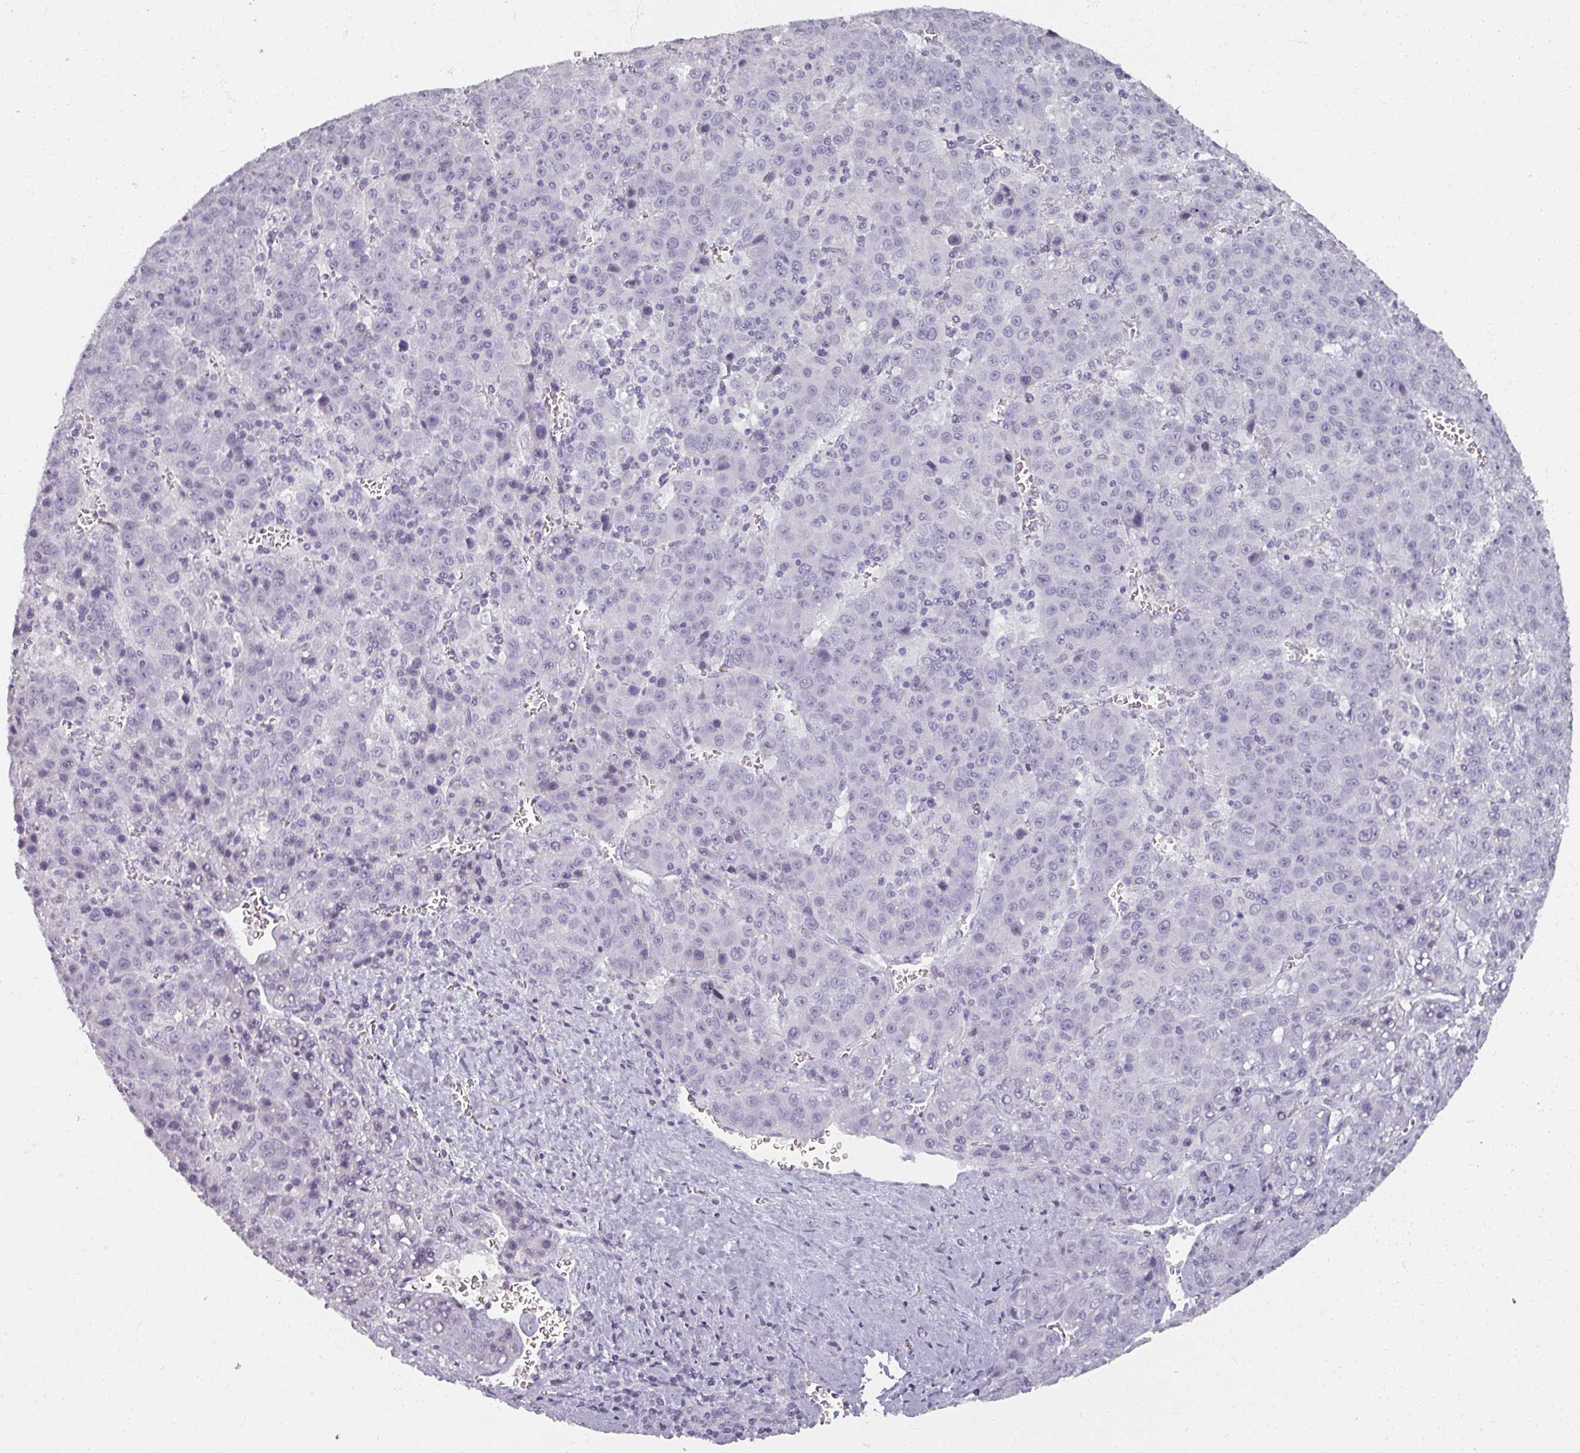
{"staining": {"intensity": "negative", "quantity": "none", "location": "none"}, "tissue": "liver cancer", "cell_type": "Tumor cells", "image_type": "cancer", "snomed": [{"axis": "morphology", "description": "Carcinoma, Hepatocellular, NOS"}, {"axis": "topography", "description": "Liver"}], "caption": "This micrograph is of liver cancer (hepatocellular carcinoma) stained with immunohistochemistry to label a protein in brown with the nuclei are counter-stained blue. There is no staining in tumor cells. (Brightfield microscopy of DAB immunohistochemistry at high magnification).", "gene": "REG3G", "patient": {"sex": "female", "age": 53}}